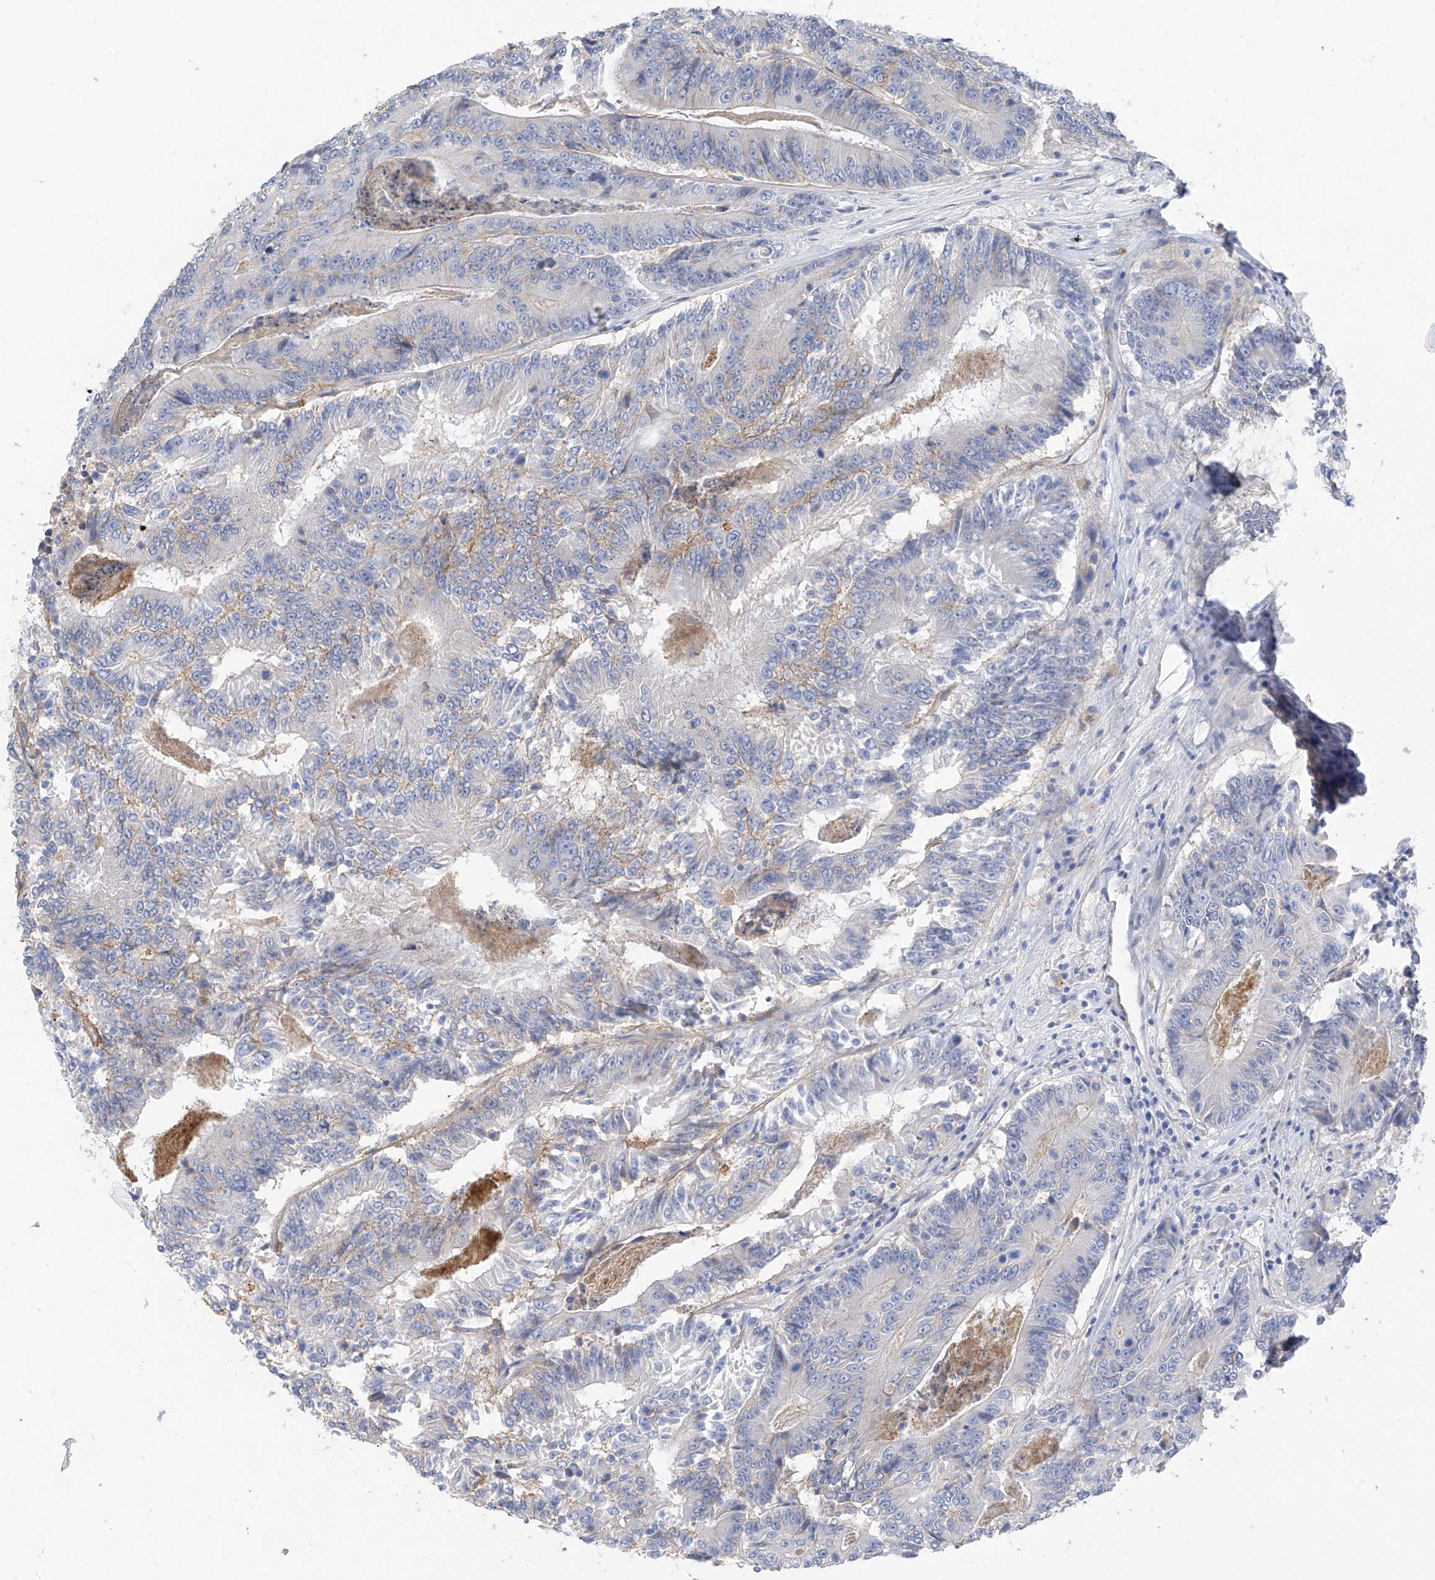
{"staining": {"intensity": "negative", "quantity": "none", "location": "none"}, "tissue": "colorectal cancer", "cell_type": "Tumor cells", "image_type": "cancer", "snomed": [{"axis": "morphology", "description": "Adenocarcinoma, NOS"}, {"axis": "topography", "description": "Colon"}], "caption": "Adenocarcinoma (colorectal) was stained to show a protein in brown. There is no significant positivity in tumor cells.", "gene": "ITGA9", "patient": {"sex": "male", "age": 83}}